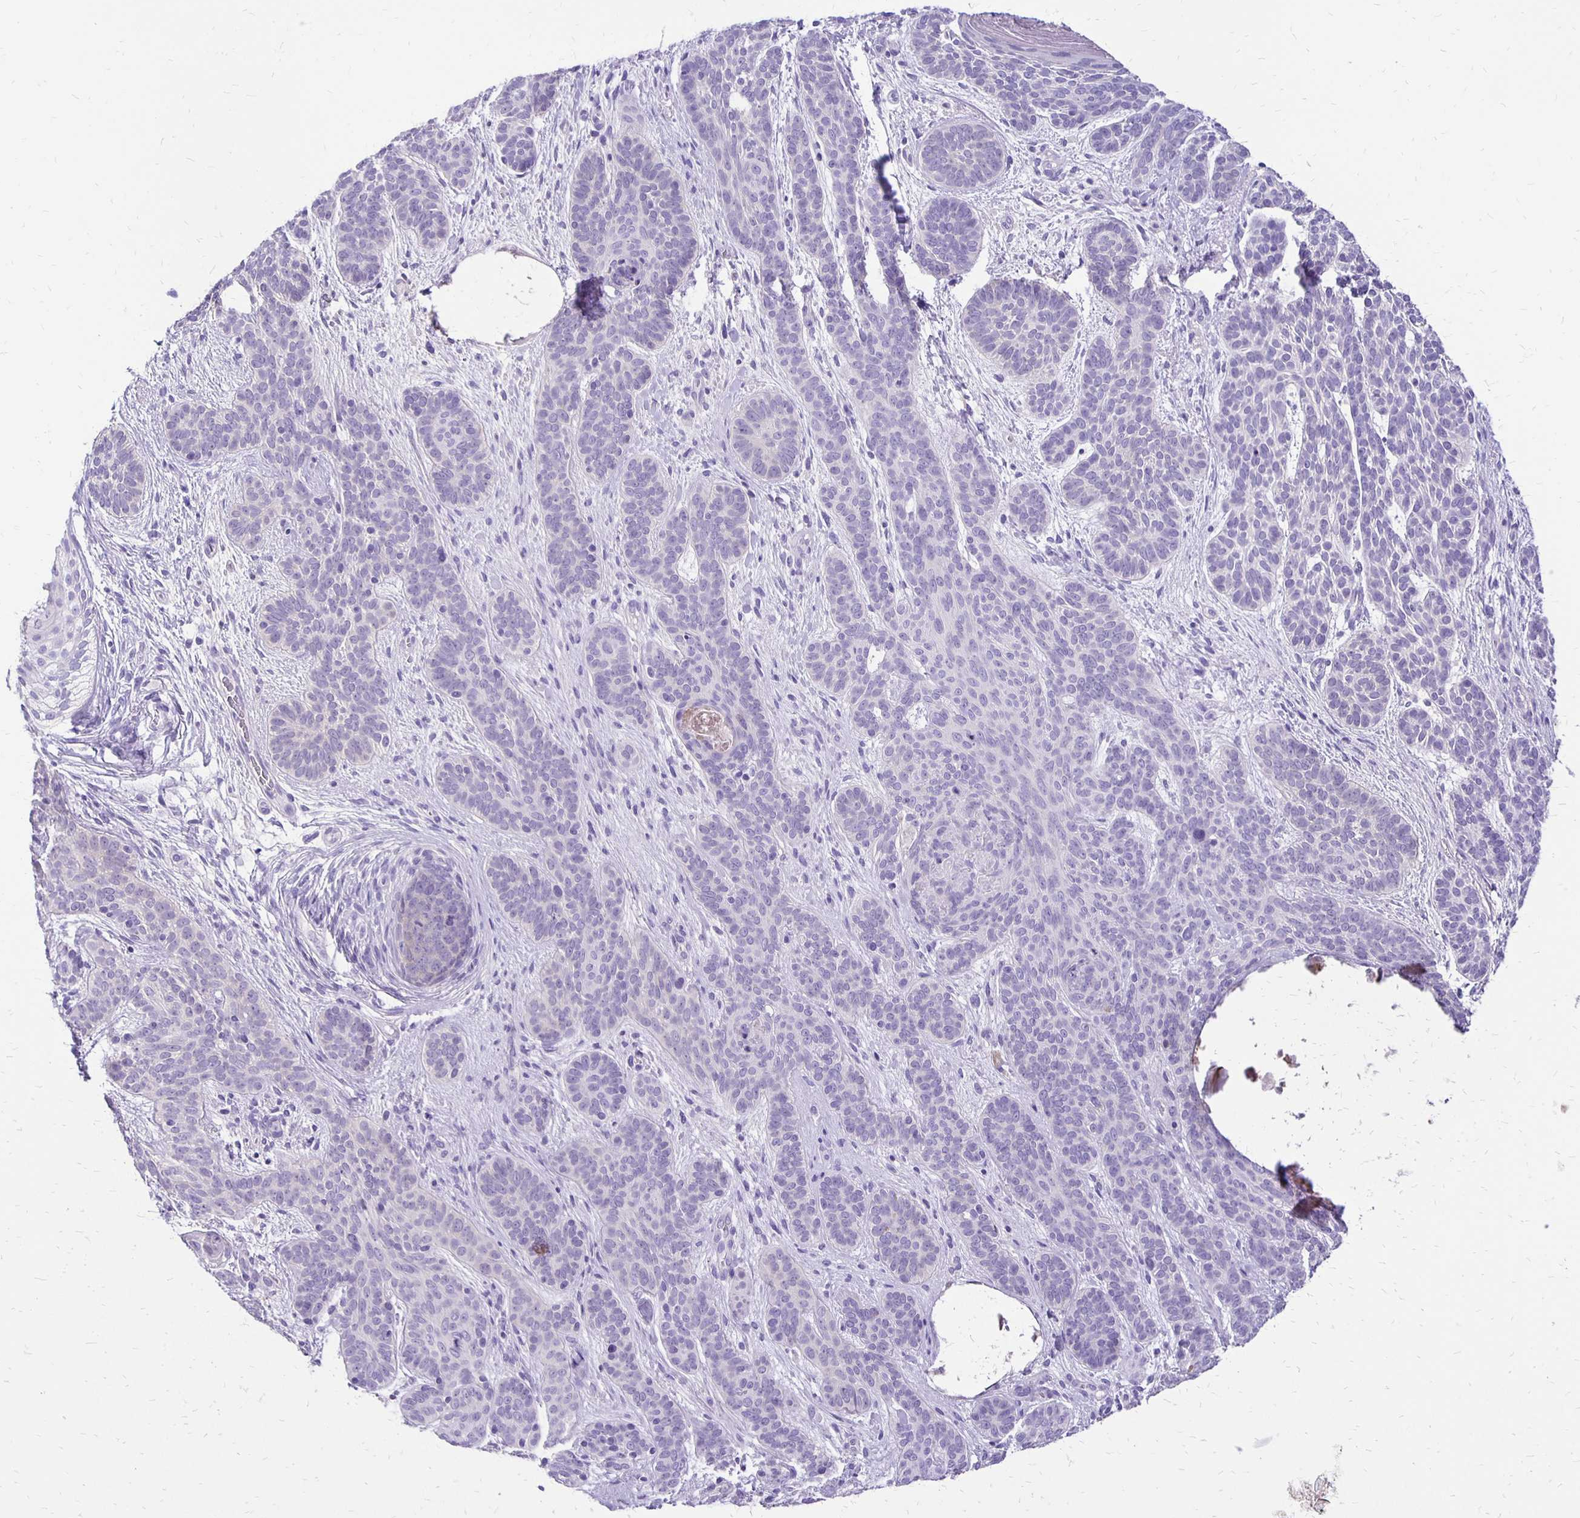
{"staining": {"intensity": "negative", "quantity": "none", "location": "none"}, "tissue": "skin cancer", "cell_type": "Tumor cells", "image_type": "cancer", "snomed": [{"axis": "morphology", "description": "Basal cell carcinoma"}, {"axis": "topography", "description": "Skin"}], "caption": "Photomicrograph shows no protein staining in tumor cells of skin cancer tissue. Nuclei are stained in blue.", "gene": "ANKRD45", "patient": {"sex": "female", "age": 82}}